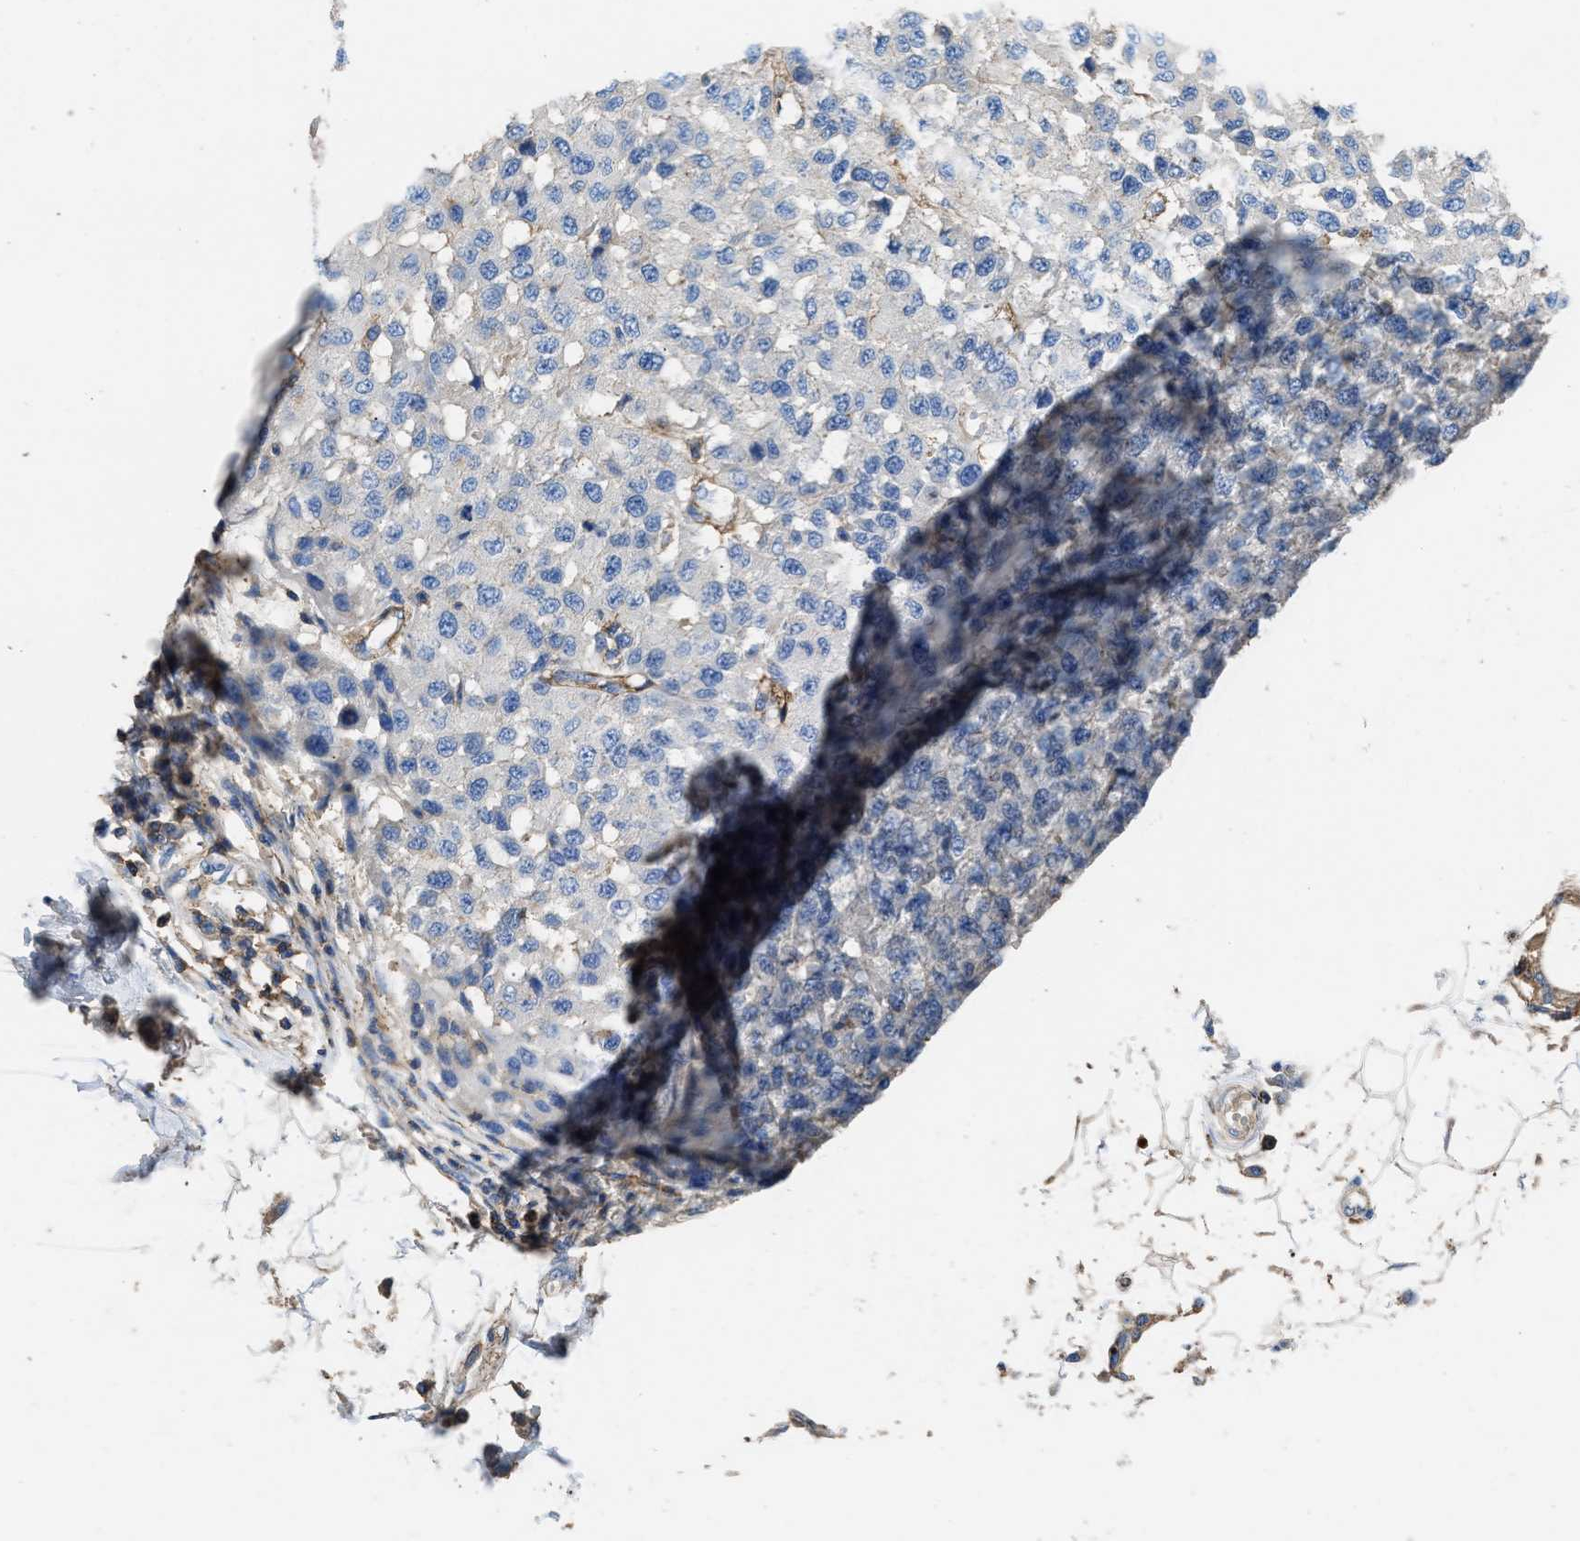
{"staining": {"intensity": "negative", "quantity": "none", "location": "none"}, "tissue": "melanoma", "cell_type": "Tumor cells", "image_type": "cancer", "snomed": [{"axis": "morphology", "description": "Malignant melanoma, NOS"}, {"axis": "topography", "description": "Skin"}], "caption": "Immunohistochemical staining of human melanoma displays no significant positivity in tumor cells.", "gene": "KCNQ4", "patient": {"sex": "male", "age": 62}}